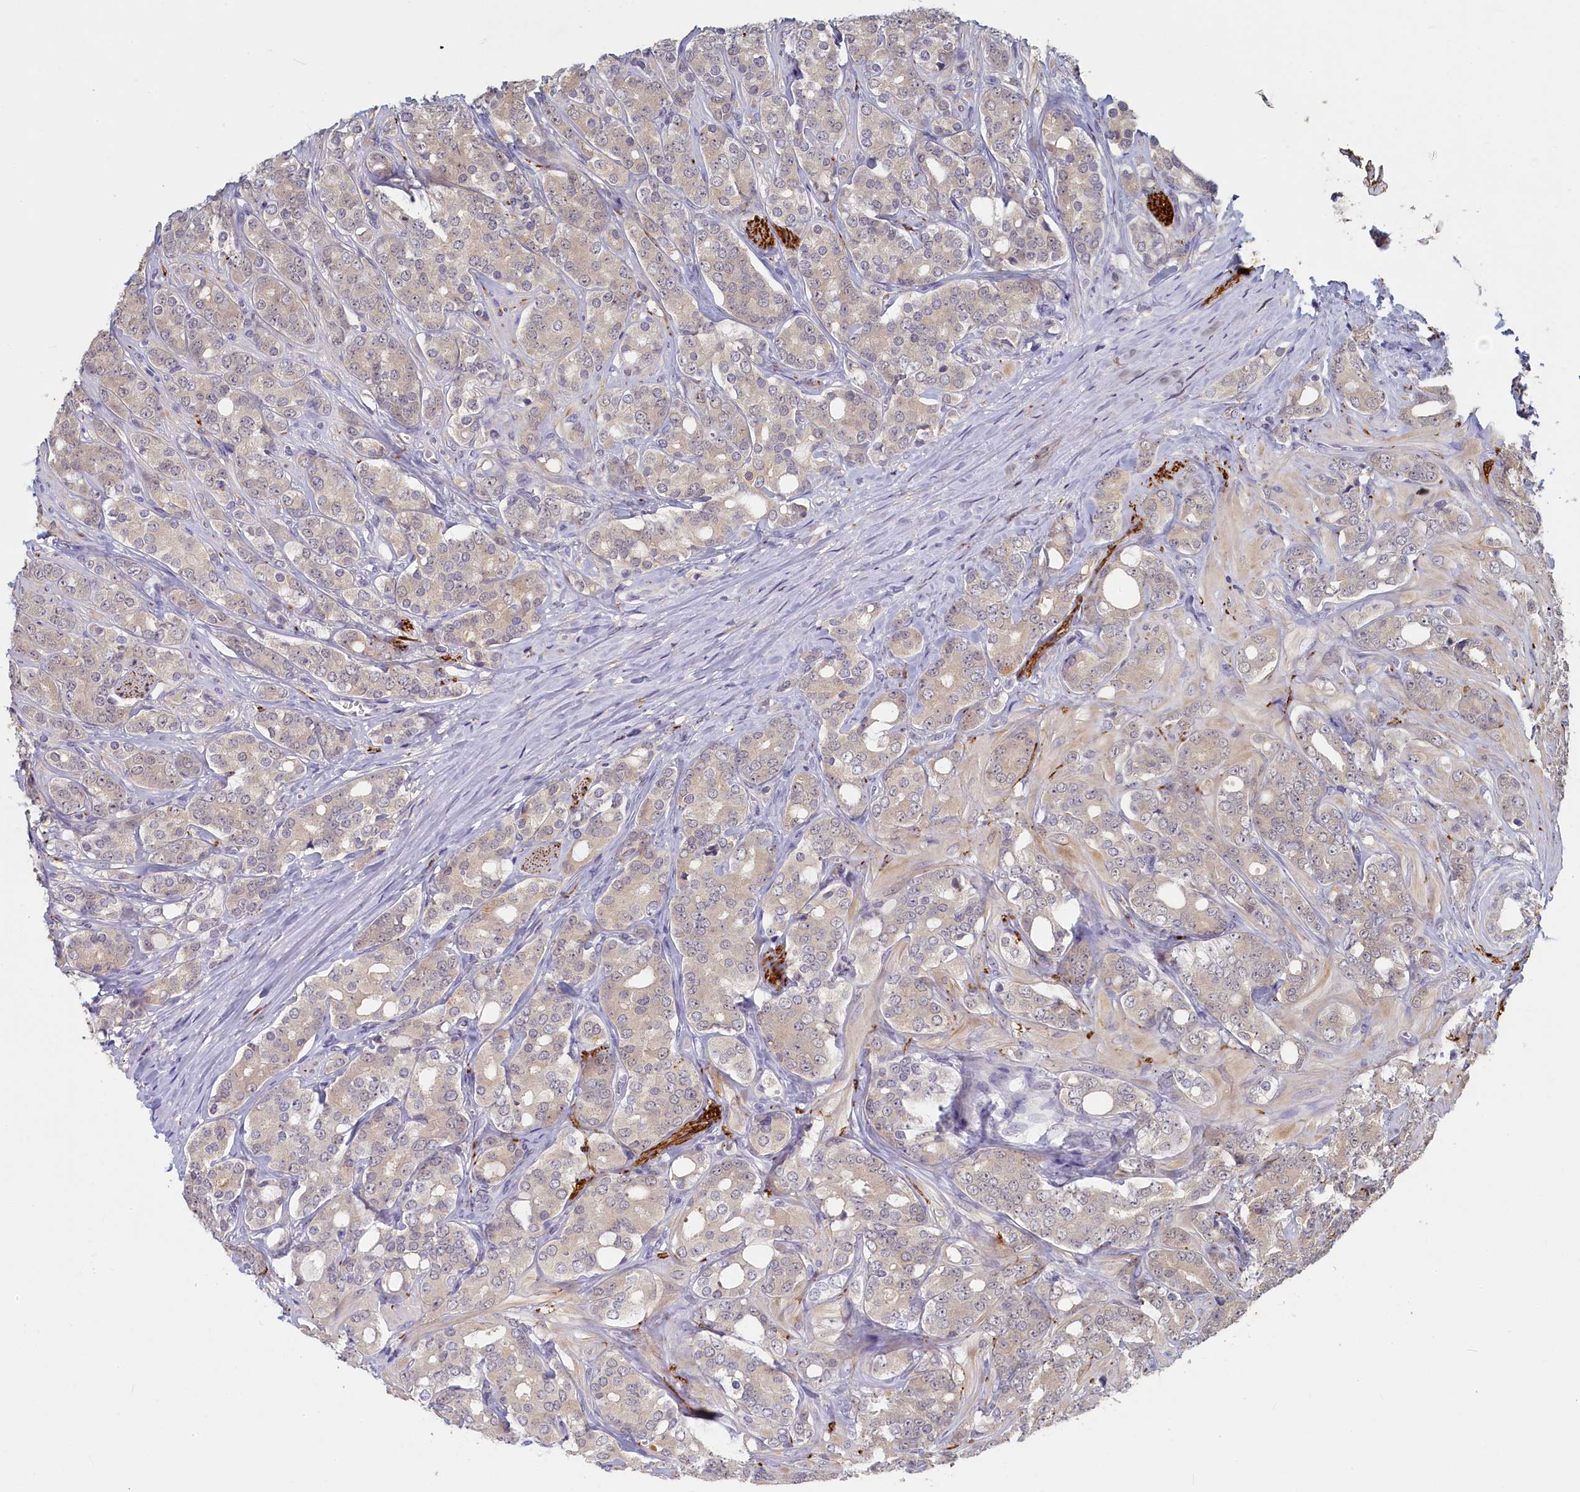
{"staining": {"intensity": "weak", "quantity": "<25%", "location": "cytoplasmic/membranous"}, "tissue": "prostate cancer", "cell_type": "Tumor cells", "image_type": "cancer", "snomed": [{"axis": "morphology", "description": "Adenocarcinoma, High grade"}, {"axis": "topography", "description": "Prostate"}], "caption": "Tumor cells show no significant protein expression in prostate adenocarcinoma (high-grade).", "gene": "UCHL3", "patient": {"sex": "male", "age": 62}}